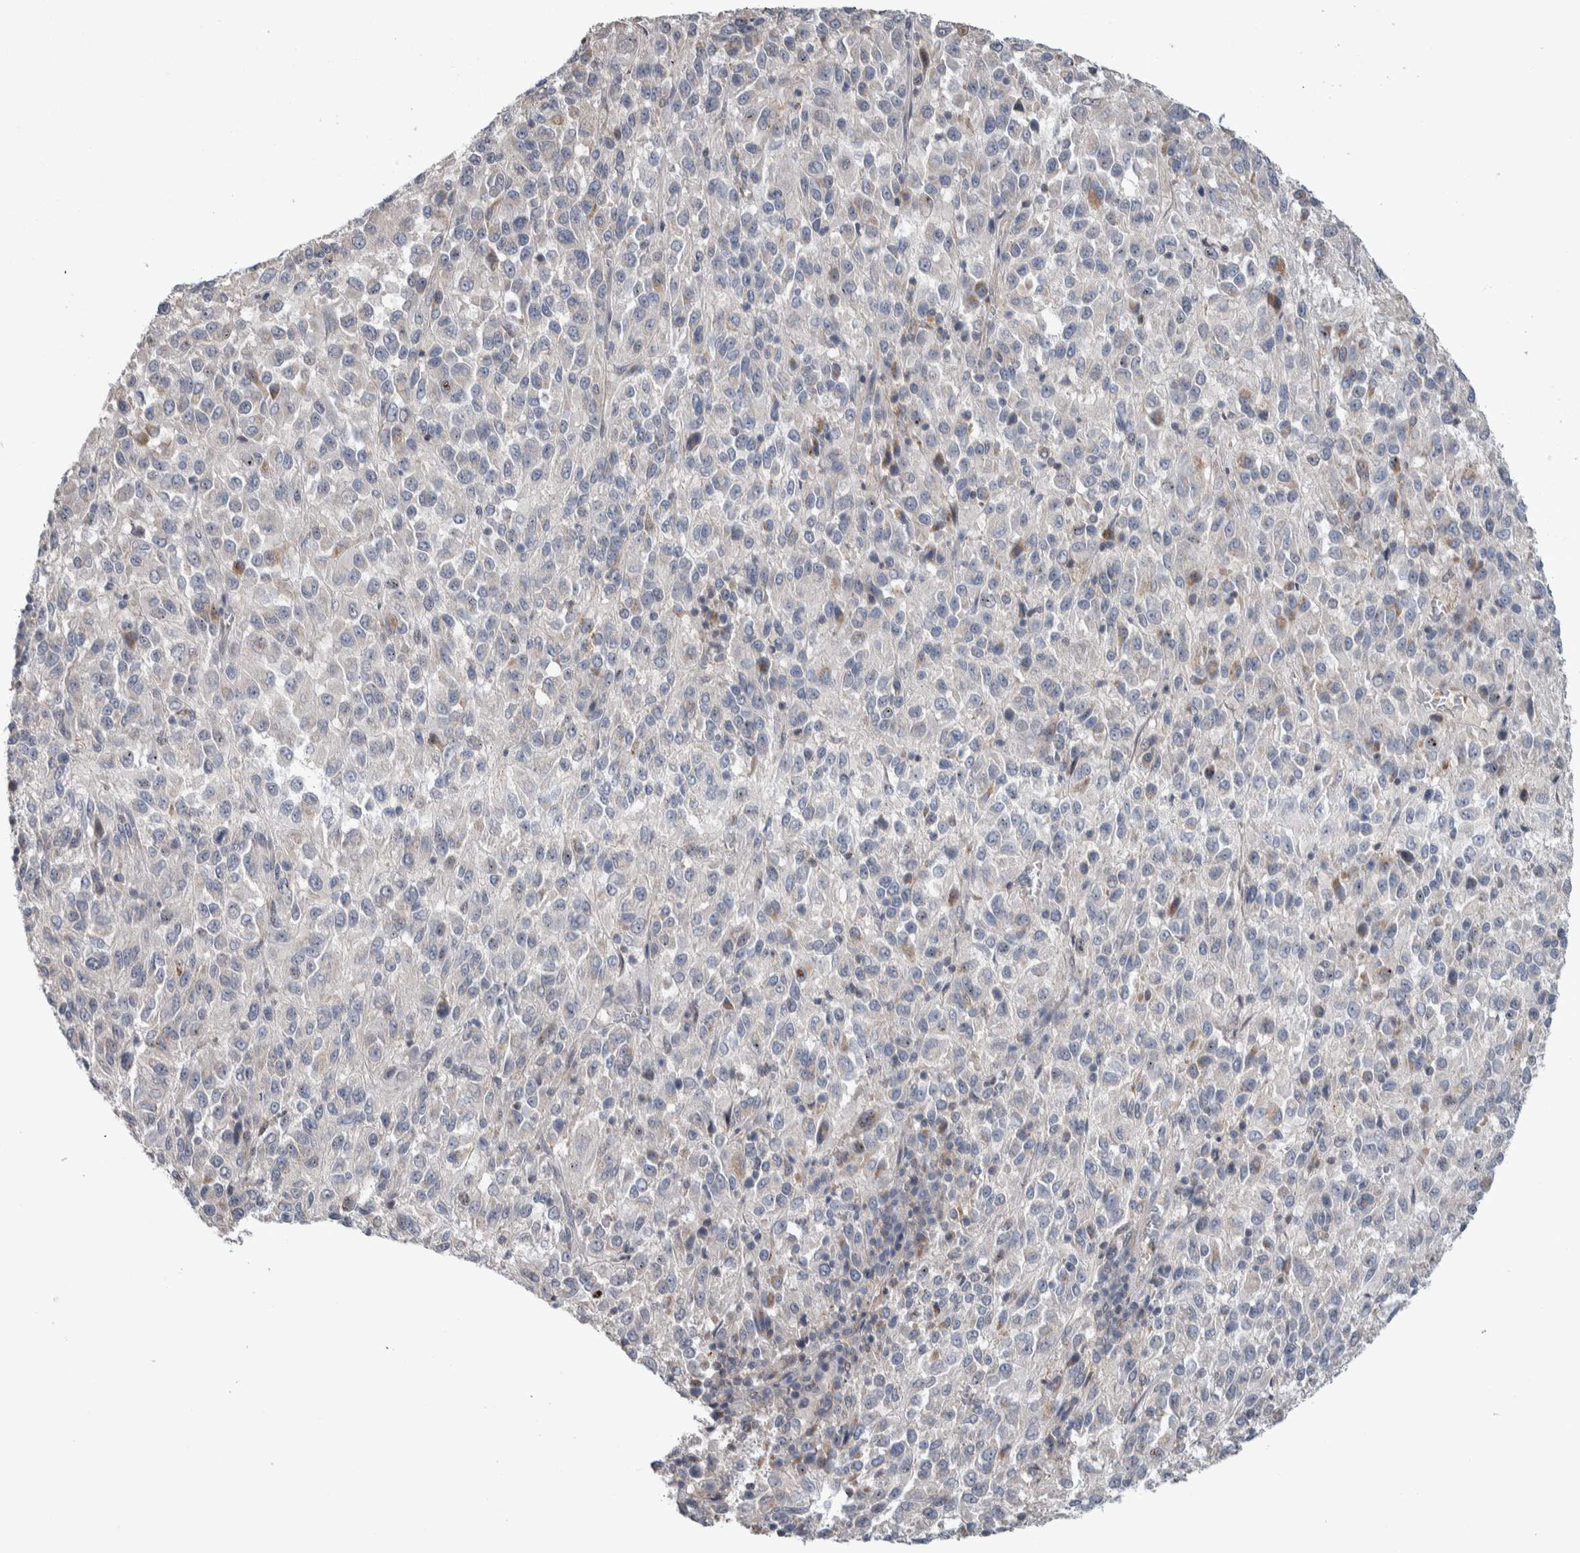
{"staining": {"intensity": "negative", "quantity": "none", "location": "none"}, "tissue": "melanoma", "cell_type": "Tumor cells", "image_type": "cancer", "snomed": [{"axis": "morphology", "description": "Malignant melanoma, Metastatic site"}, {"axis": "topography", "description": "Lung"}], "caption": "Melanoma was stained to show a protein in brown. There is no significant positivity in tumor cells. (DAB IHC visualized using brightfield microscopy, high magnification).", "gene": "TAX1BP1", "patient": {"sex": "male", "age": 64}}